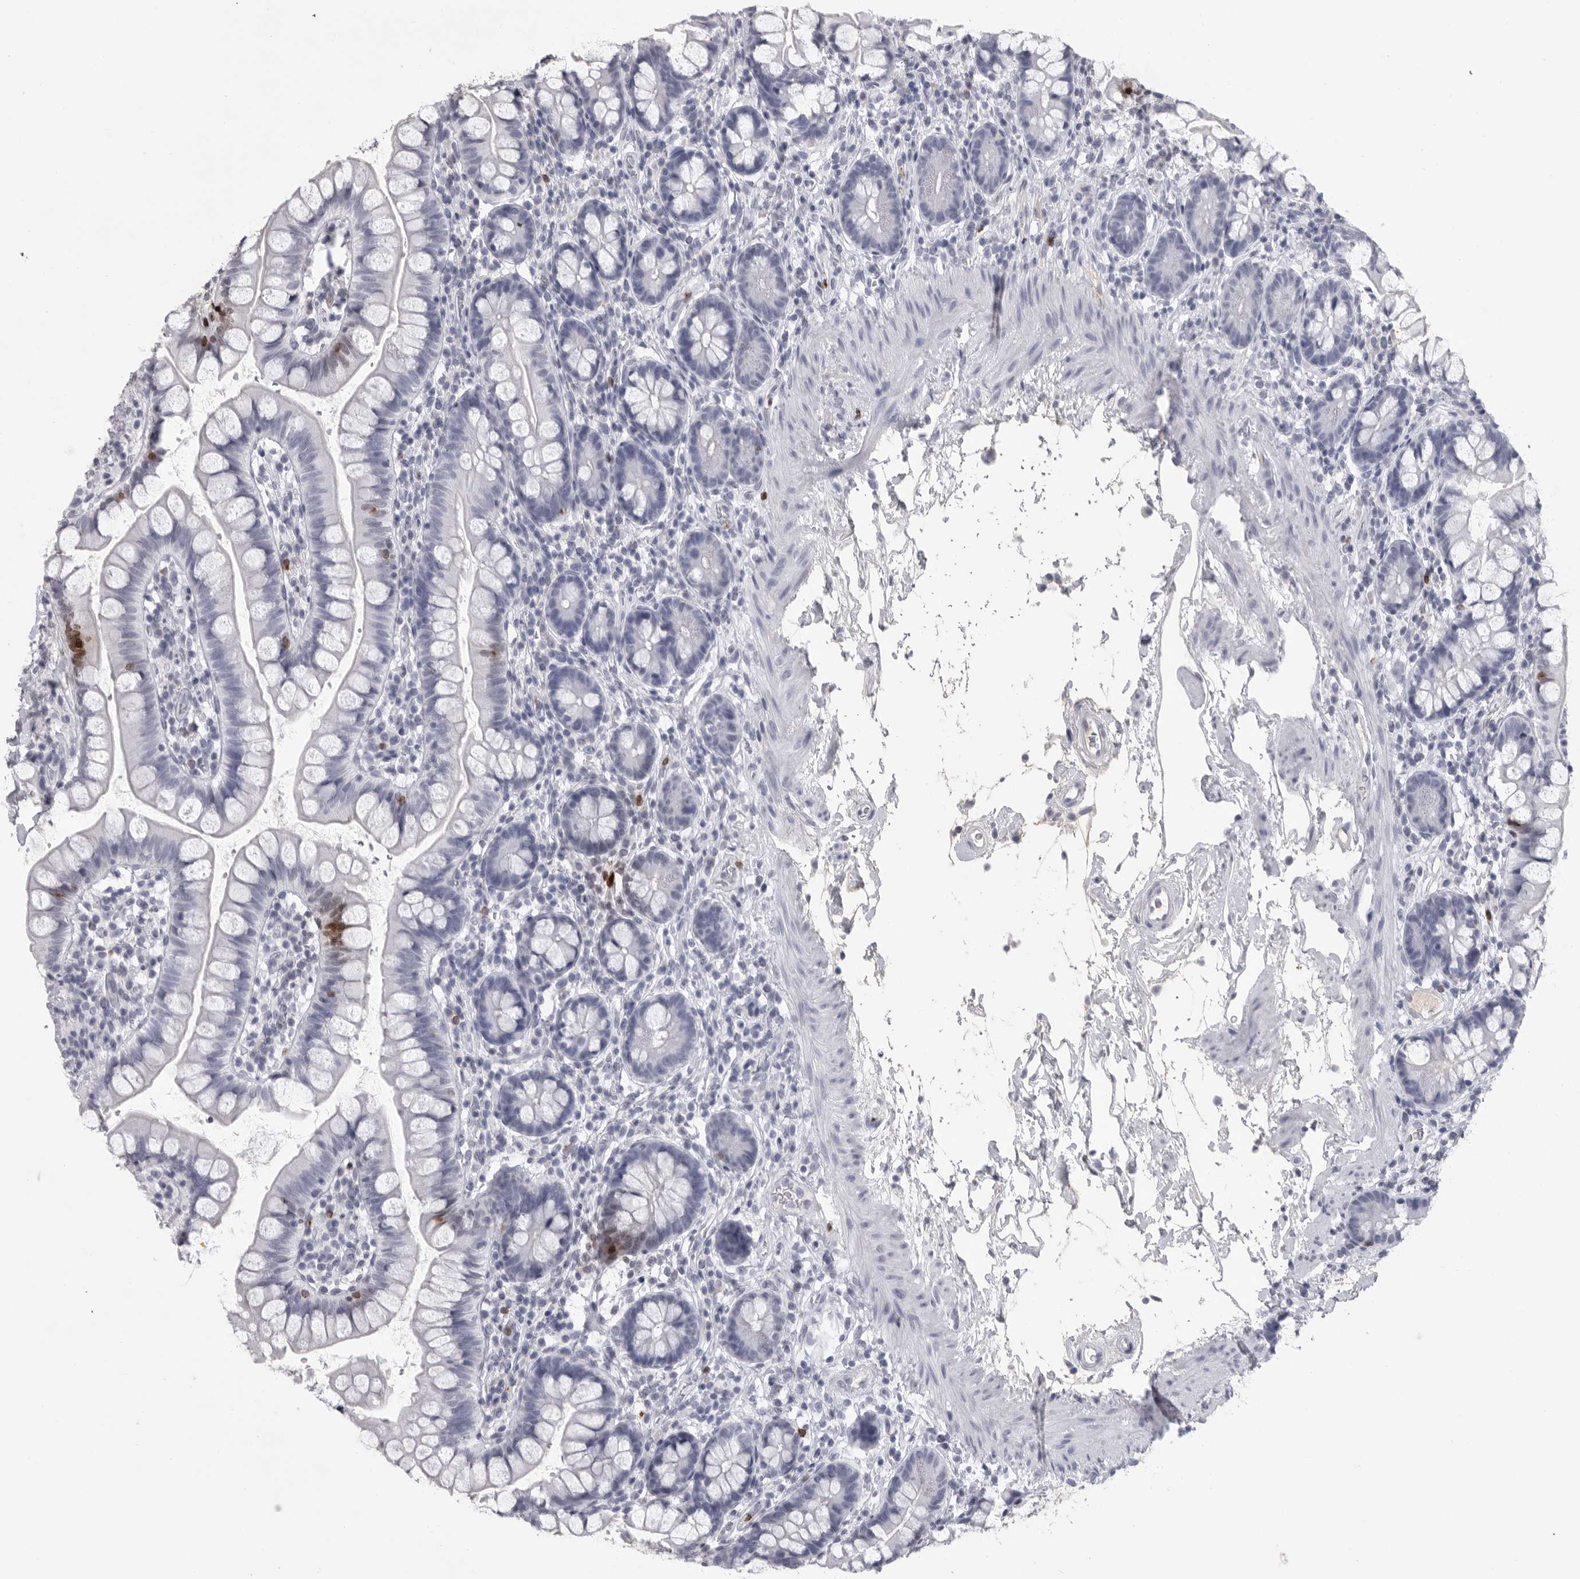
{"staining": {"intensity": "negative", "quantity": "none", "location": "none"}, "tissue": "small intestine", "cell_type": "Glandular cells", "image_type": "normal", "snomed": [{"axis": "morphology", "description": "Normal tissue, NOS"}, {"axis": "topography", "description": "Small intestine"}], "caption": "An image of small intestine stained for a protein exhibits no brown staining in glandular cells. The staining was performed using DAB (3,3'-diaminobenzidine) to visualize the protein expression in brown, while the nuclei were stained in blue with hematoxylin (Magnification: 20x).", "gene": "GNLY", "patient": {"sex": "female", "age": 84}}